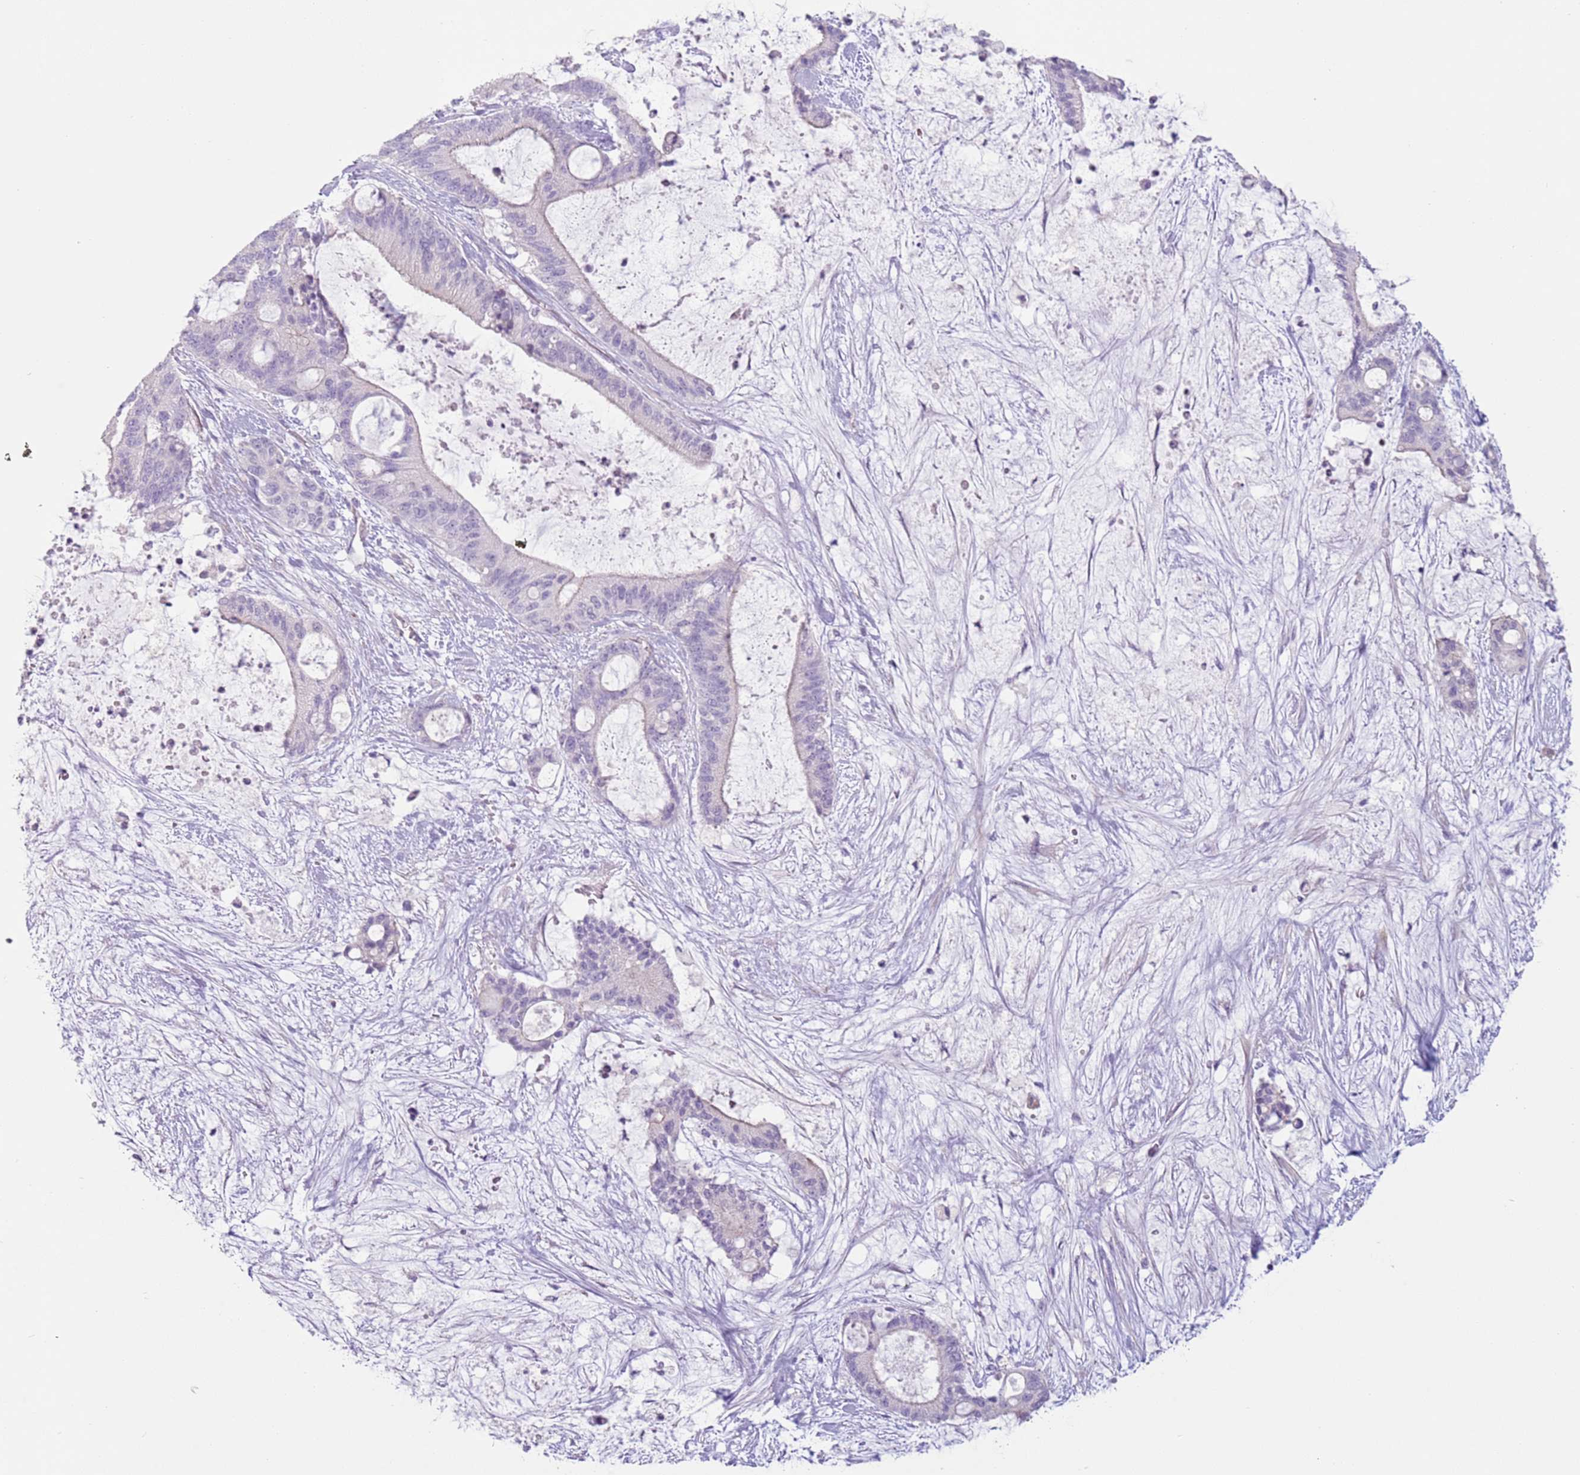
{"staining": {"intensity": "negative", "quantity": "none", "location": "none"}, "tissue": "liver cancer", "cell_type": "Tumor cells", "image_type": "cancer", "snomed": [{"axis": "morphology", "description": "Normal tissue, NOS"}, {"axis": "morphology", "description": "Cholangiocarcinoma"}, {"axis": "topography", "description": "Liver"}, {"axis": "topography", "description": "Peripheral nerve tissue"}], "caption": "Tumor cells show no significant protein expression in liver cancer (cholangiocarcinoma). (DAB immunohistochemistry (IHC) with hematoxylin counter stain).", "gene": "ZNF239", "patient": {"sex": "female", "age": 73}}